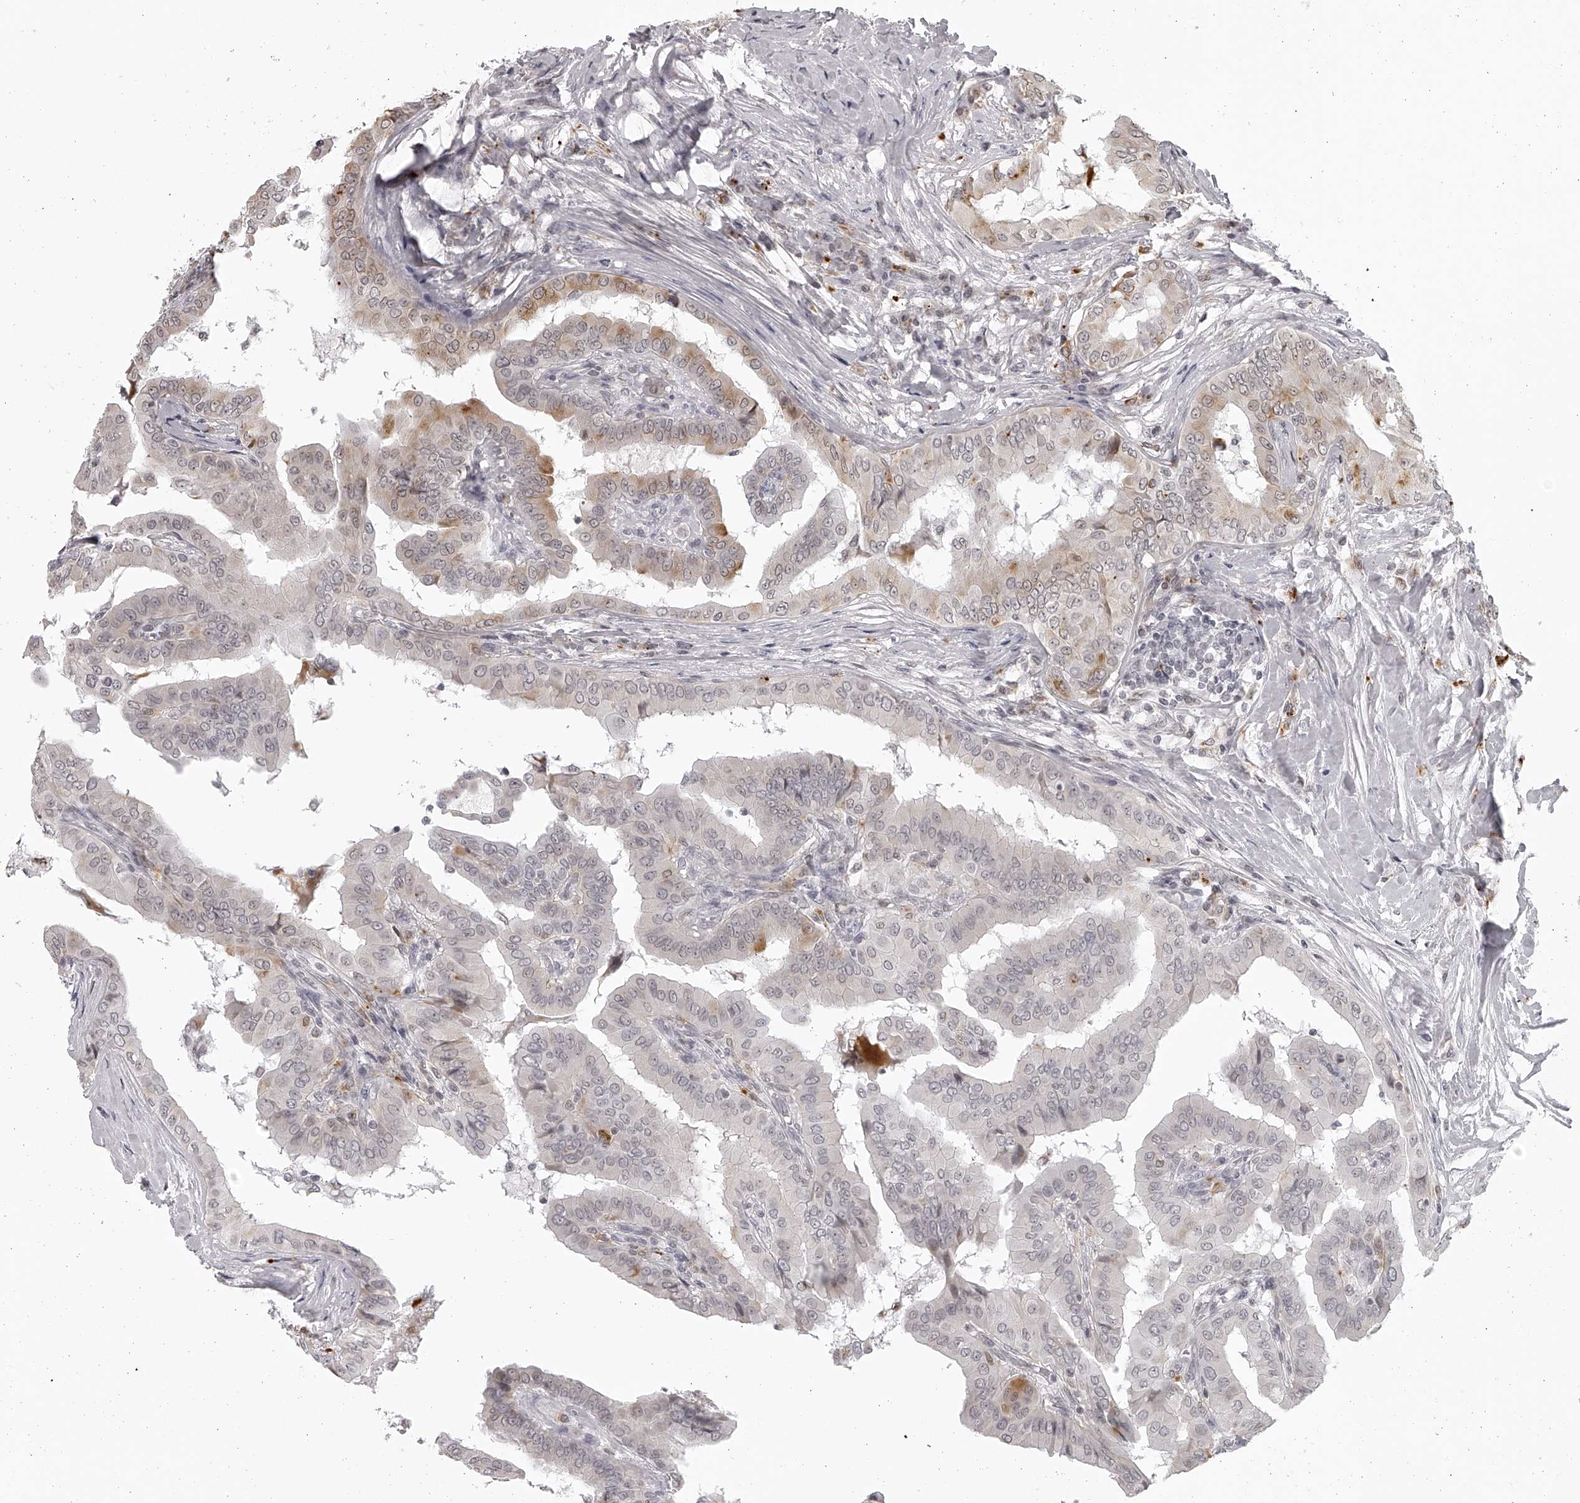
{"staining": {"intensity": "weak", "quantity": "<25%", "location": "cytoplasmic/membranous"}, "tissue": "thyroid cancer", "cell_type": "Tumor cells", "image_type": "cancer", "snomed": [{"axis": "morphology", "description": "Papillary adenocarcinoma, NOS"}, {"axis": "topography", "description": "Thyroid gland"}], "caption": "IHC micrograph of human thyroid cancer stained for a protein (brown), which demonstrates no positivity in tumor cells.", "gene": "RNF220", "patient": {"sex": "male", "age": 33}}